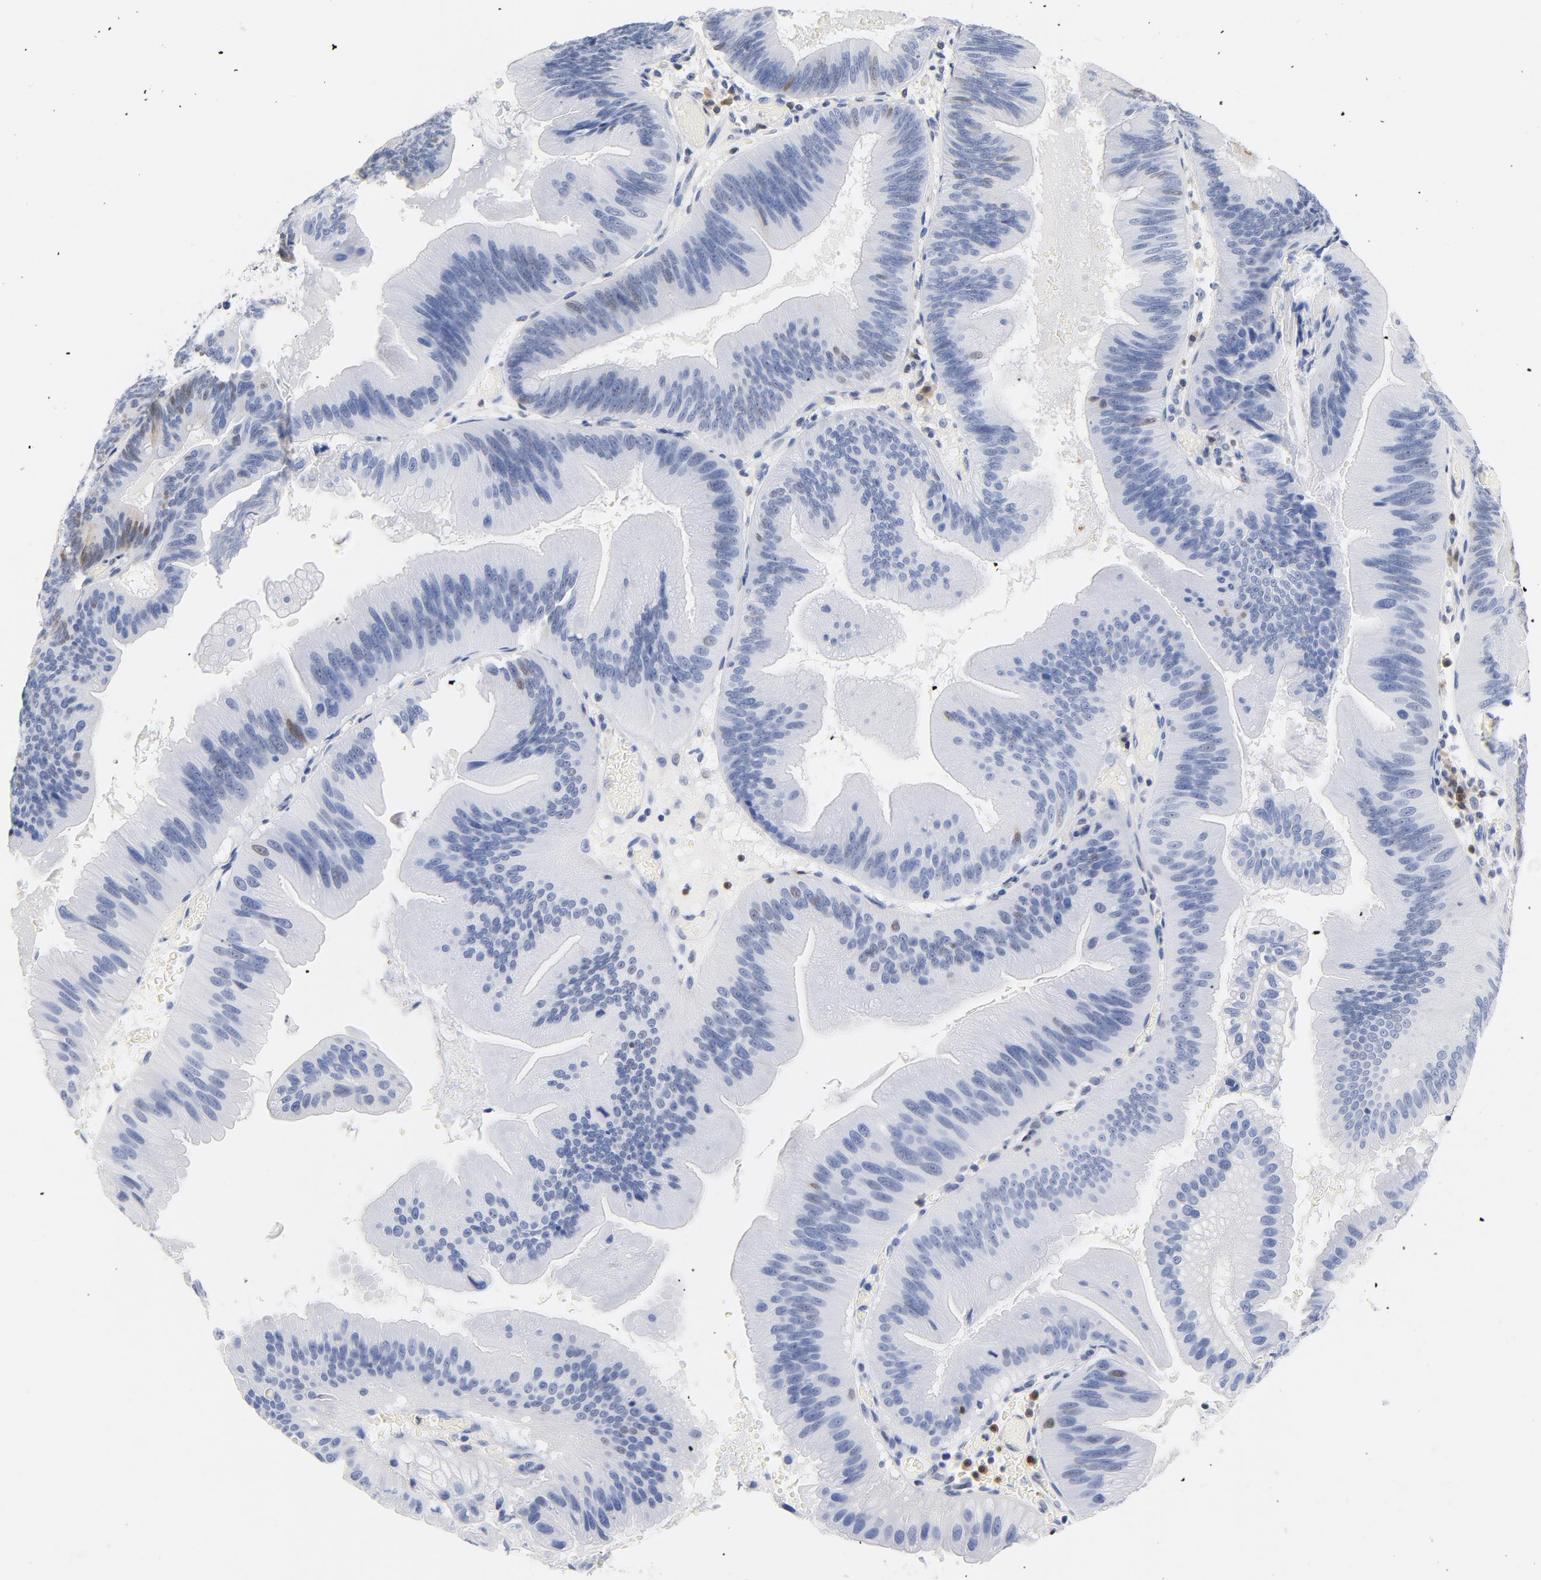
{"staining": {"intensity": "moderate", "quantity": "25%-75%", "location": "cytoplasmic/membranous,nuclear"}, "tissue": "pancreatic cancer", "cell_type": "Tumor cells", "image_type": "cancer", "snomed": [{"axis": "morphology", "description": "Adenocarcinoma, NOS"}, {"axis": "topography", "description": "Pancreas"}], "caption": "There is medium levels of moderate cytoplasmic/membranous and nuclear expression in tumor cells of pancreatic cancer, as demonstrated by immunohistochemical staining (brown color).", "gene": "CDKN1B", "patient": {"sex": "male", "age": 82}}